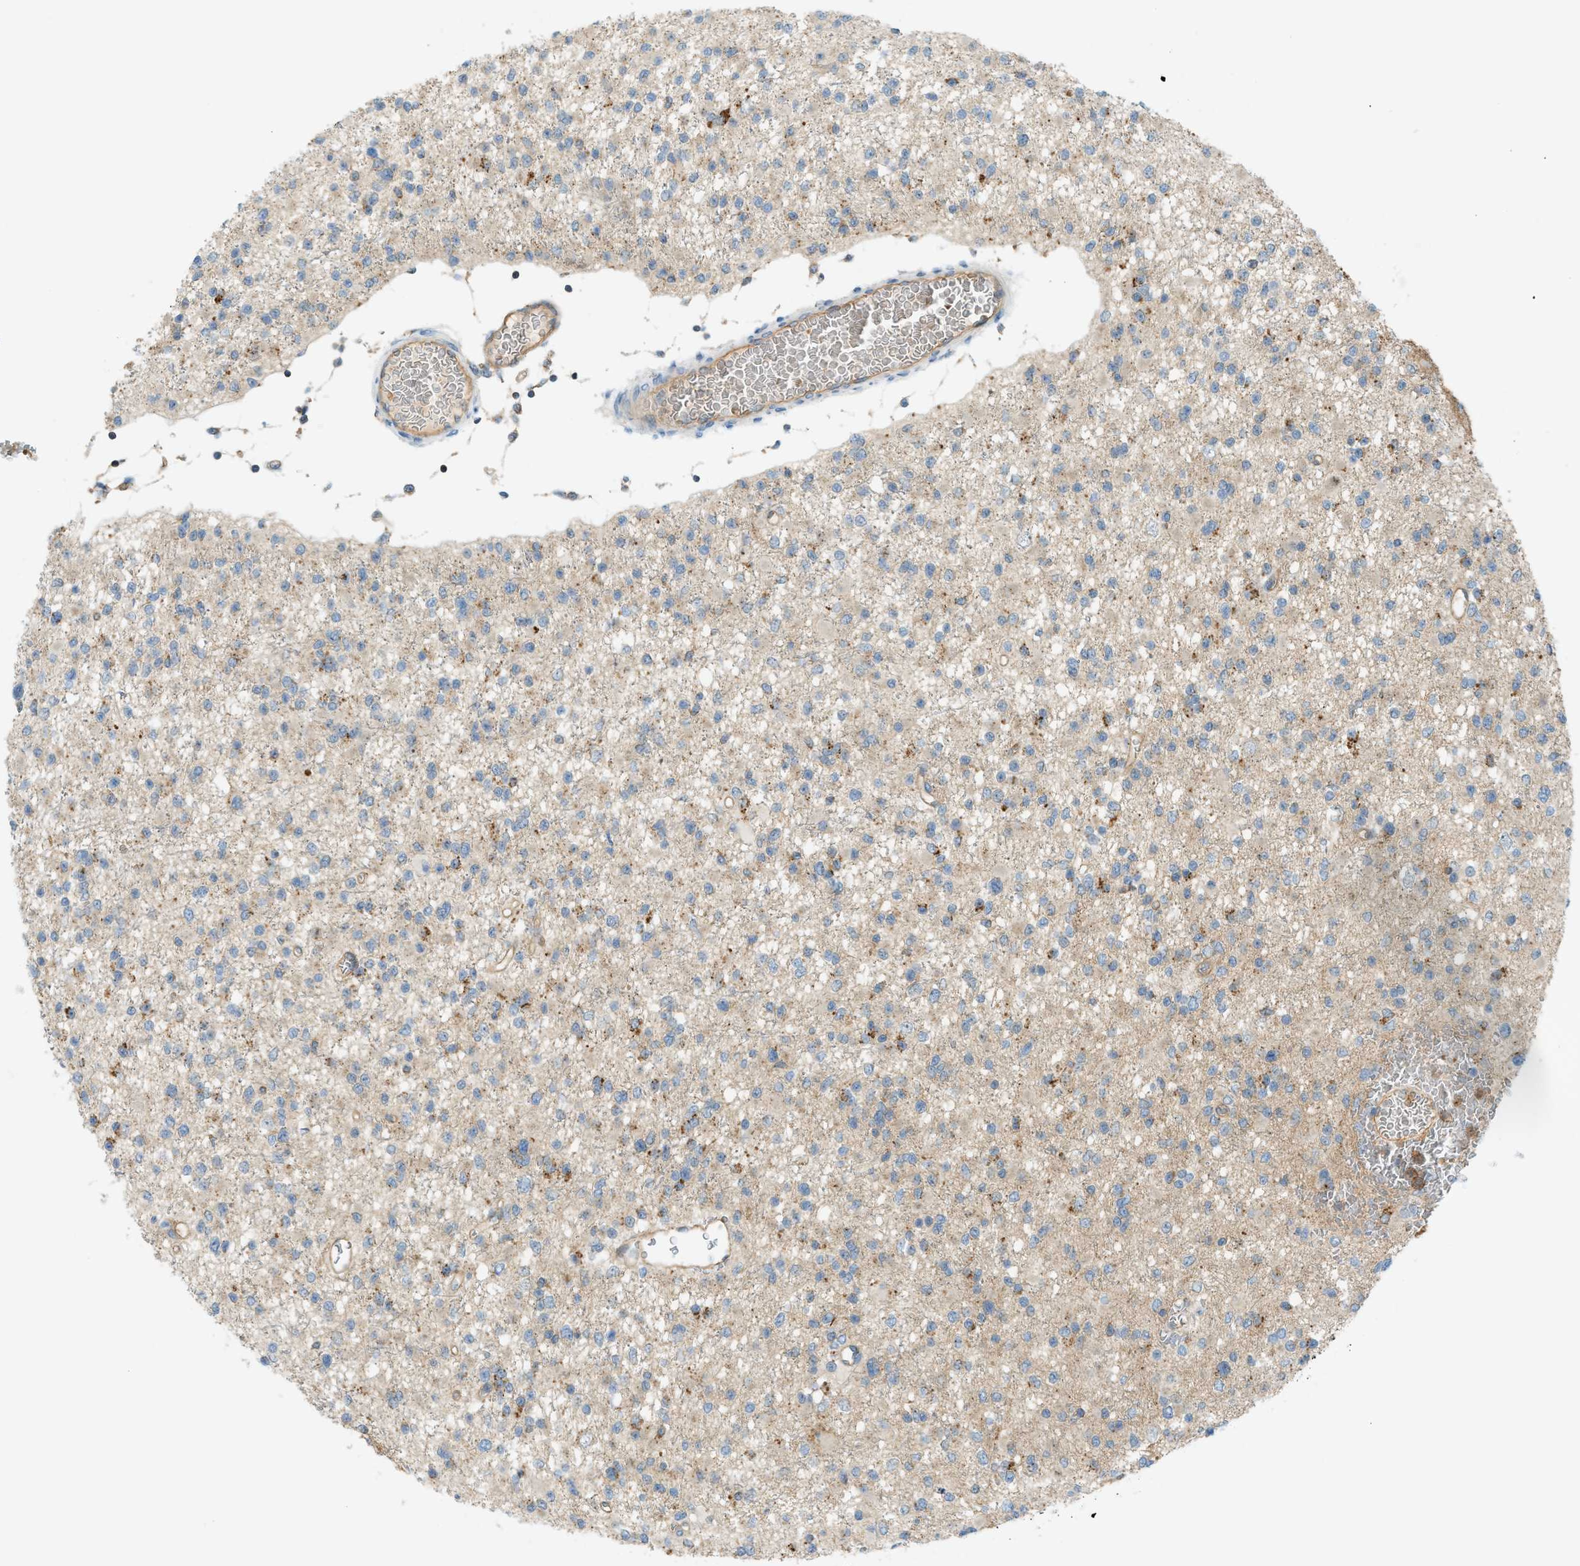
{"staining": {"intensity": "moderate", "quantity": "<25%", "location": "cytoplasmic/membranous"}, "tissue": "glioma", "cell_type": "Tumor cells", "image_type": "cancer", "snomed": [{"axis": "morphology", "description": "Glioma, malignant, Low grade"}, {"axis": "topography", "description": "Brain"}], "caption": "Immunohistochemical staining of human glioma demonstrates low levels of moderate cytoplasmic/membranous staining in approximately <25% of tumor cells.", "gene": "GRK6", "patient": {"sex": "female", "age": 22}}